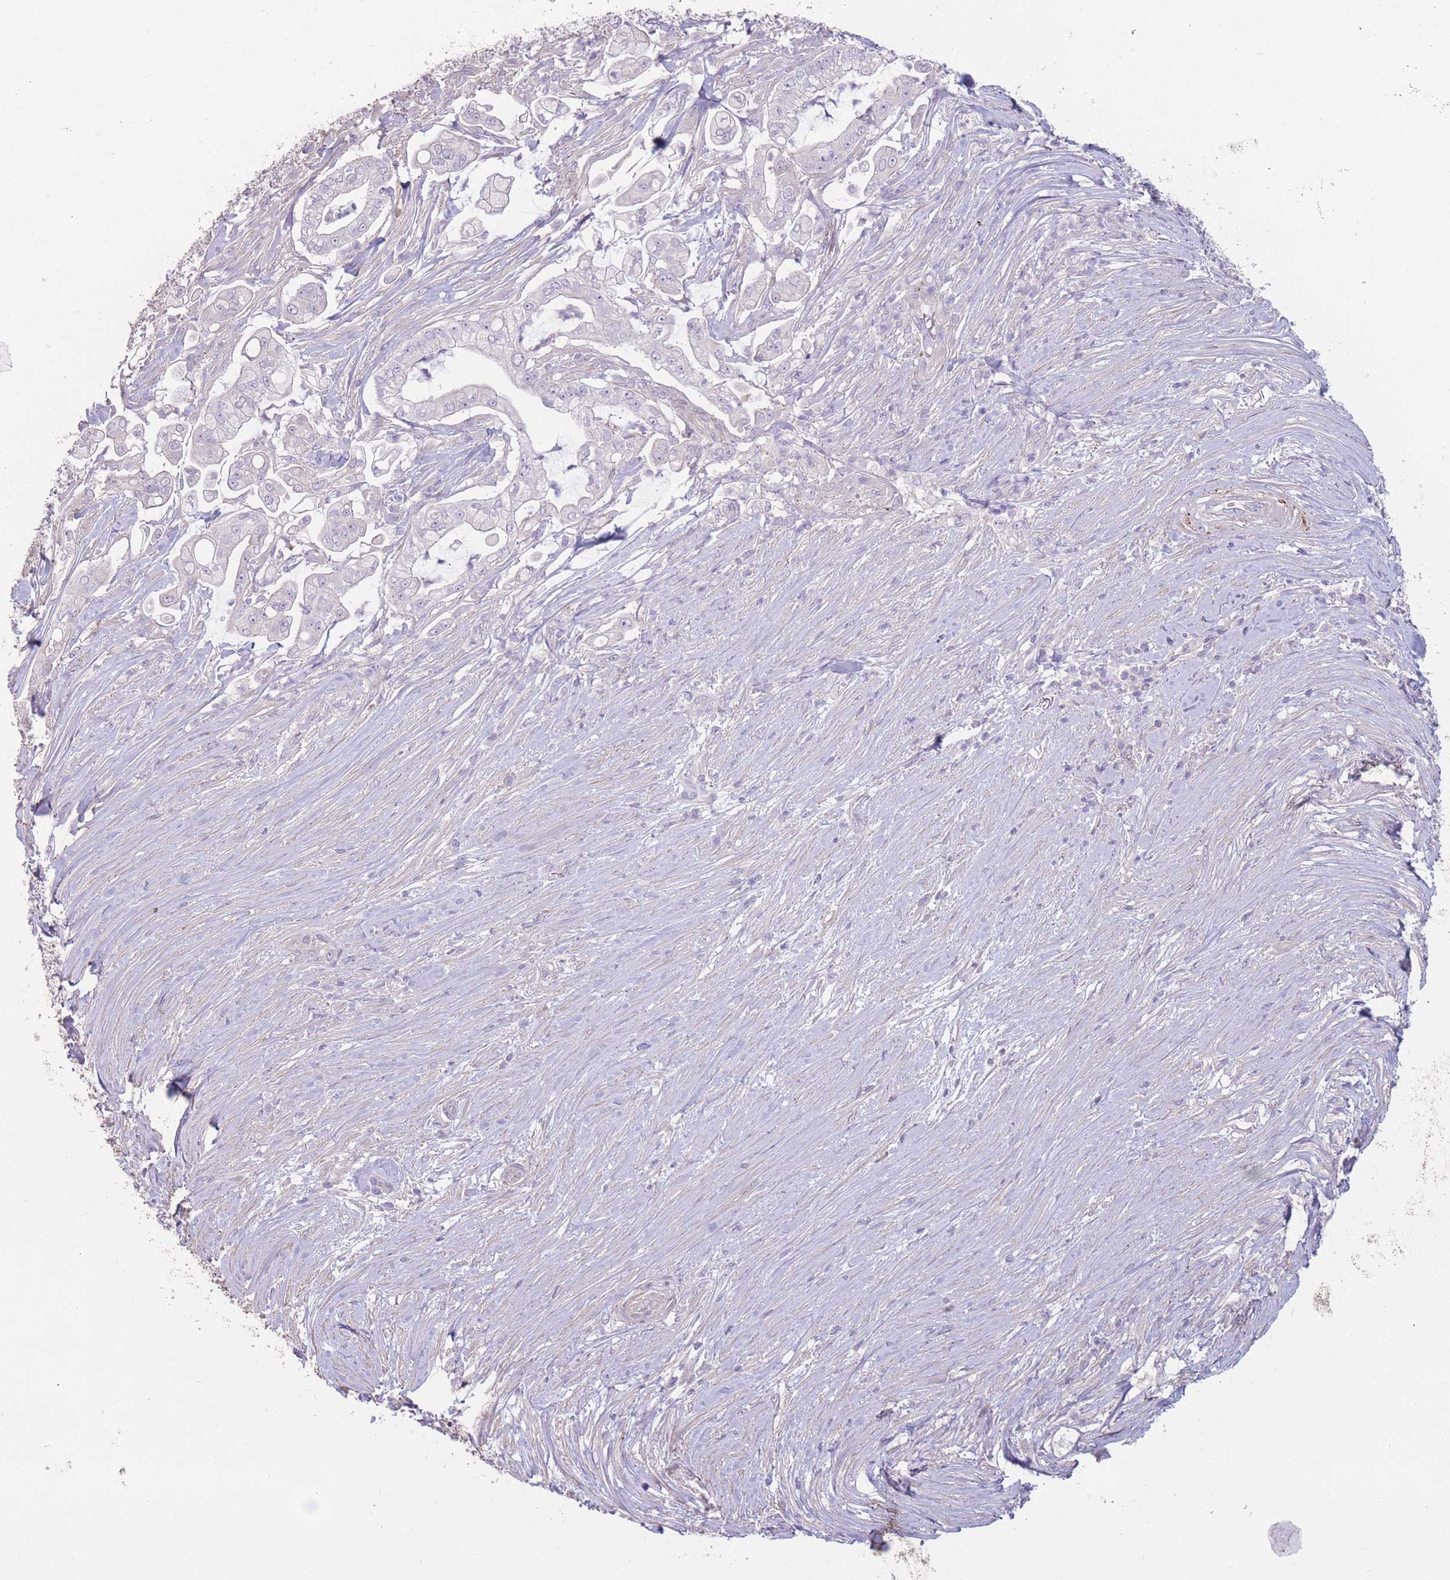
{"staining": {"intensity": "negative", "quantity": "none", "location": "none"}, "tissue": "pancreatic cancer", "cell_type": "Tumor cells", "image_type": "cancer", "snomed": [{"axis": "morphology", "description": "Adenocarcinoma, NOS"}, {"axis": "topography", "description": "Pancreas"}], "caption": "Adenocarcinoma (pancreatic) stained for a protein using IHC displays no positivity tumor cells.", "gene": "RSPH10B", "patient": {"sex": "female", "age": 69}}